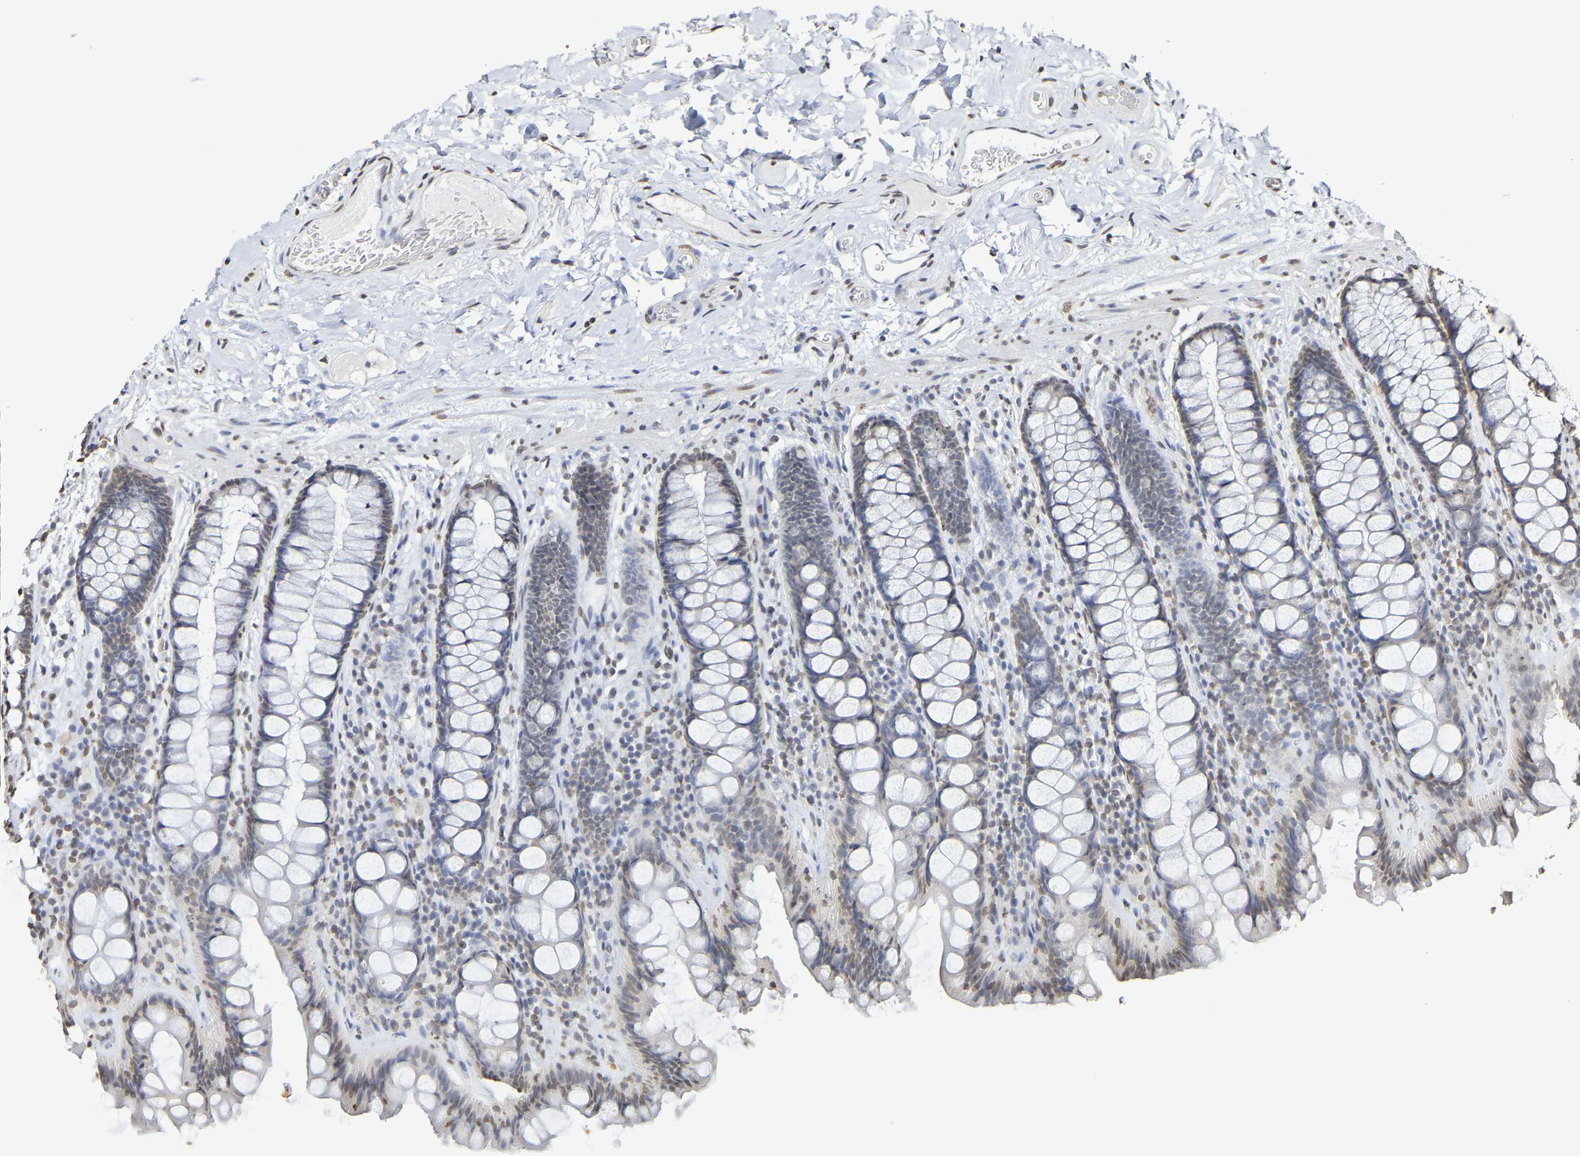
{"staining": {"intensity": "weak", "quantity": ">75%", "location": "nuclear"}, "tissue": "colon", "cell_type": "Endothelial cells", "image_type": "normal", "snomed": [{"axis": "morphology", "description": "Normal tissue, NOS"}, {"axis": "topography", "description": "Colon"}], "caption": "Immunohistochemistry of normal colon exhibits low levels of weak nuclear positivity in approximately >75% of endothelial cells. (IHC, brightfield microscopy, high magnification).", "gene": "ATF4", "patient": {"sex": "female", "age": 80}}